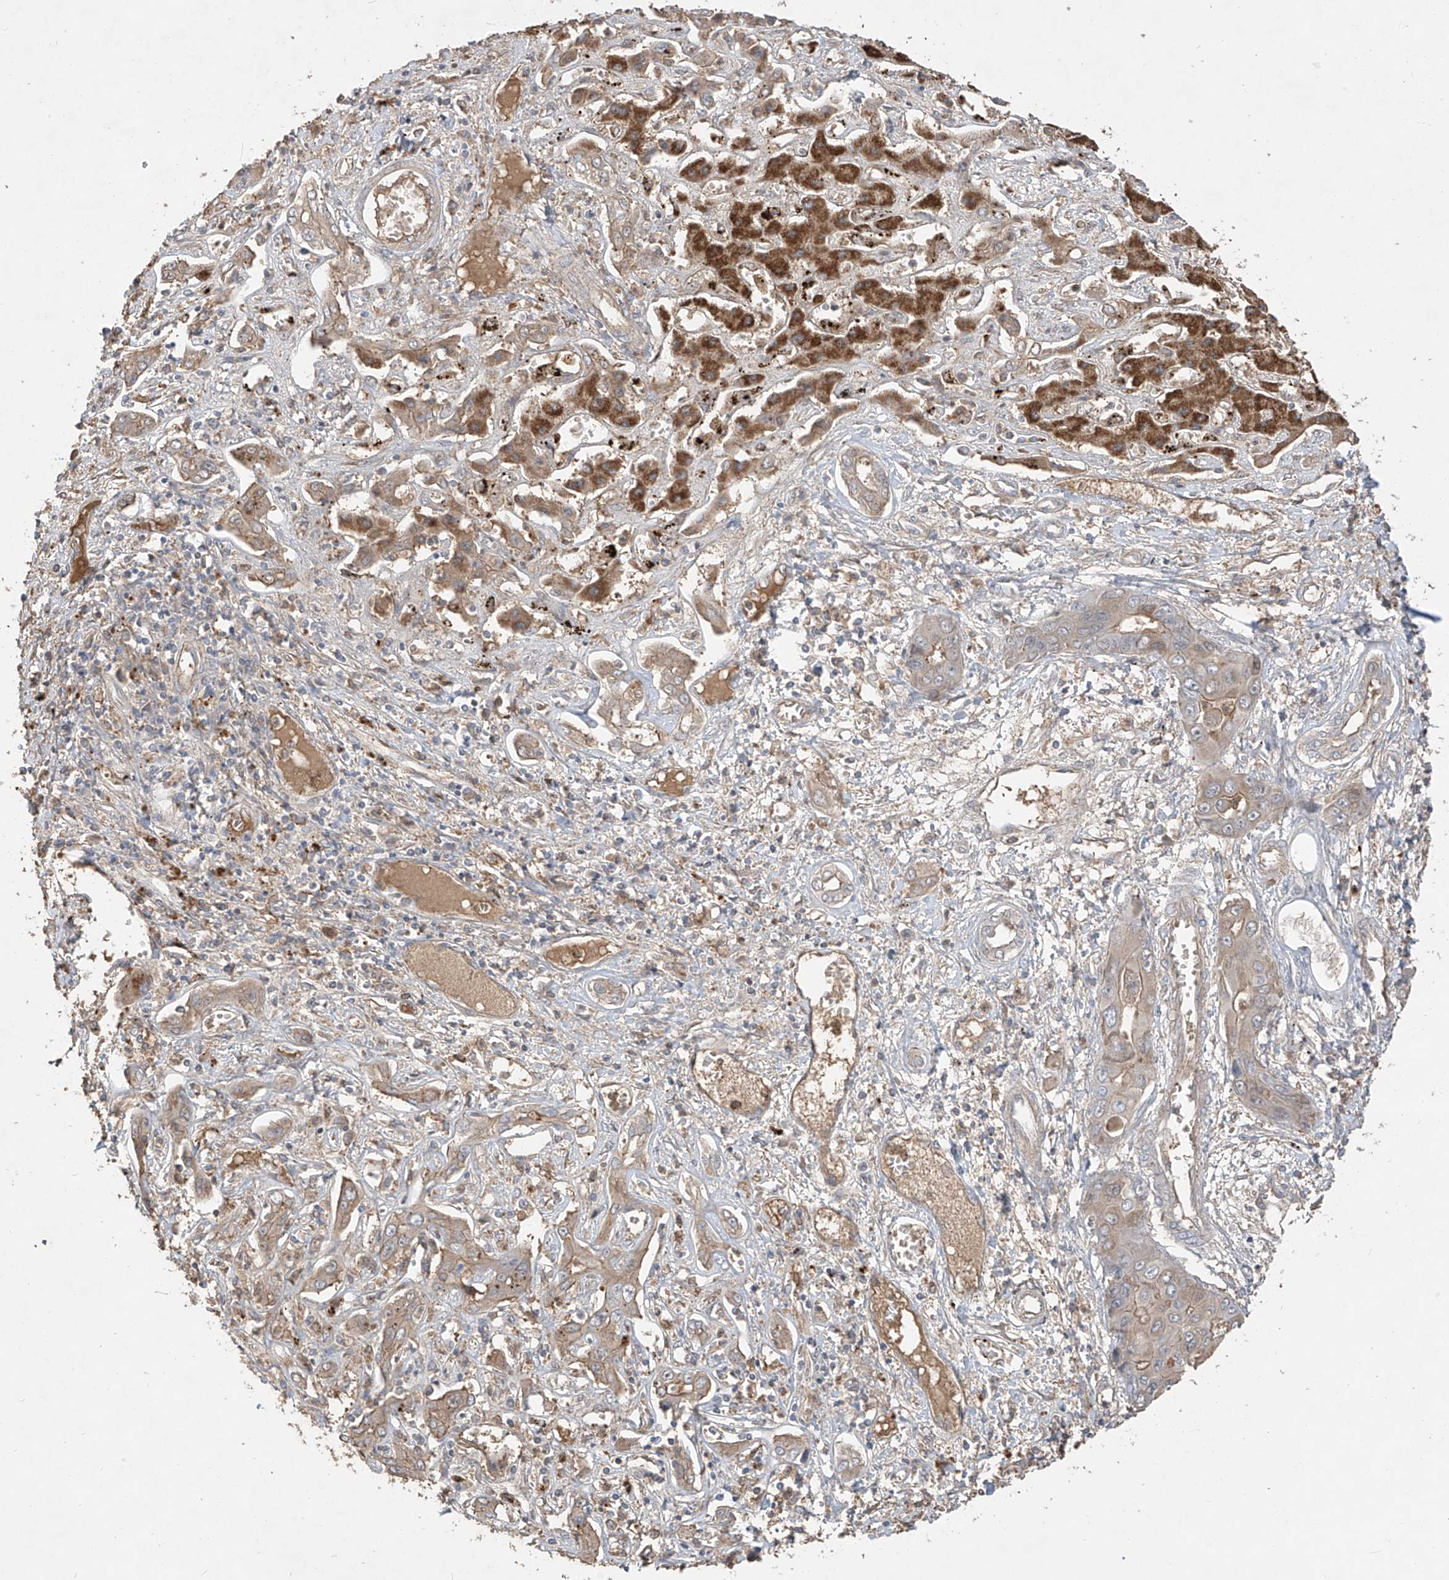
{"staining": {"intensity": "moderate", "quantity": ">75%", "location": "cytoplasmic/membranous"}, "tissue": "liver cancer", "cell_type": "Tumor cells", "image_type": "cancer", "snomed": [{"axis": "morphology", "description": "Cholangiocarcinoma"}, {"axis": "topography", "description": "Liver"}], "caption": "Immunohistochemical staining of human liver cancer demonstrates medium levels of moderate cytoplasmic/membranous positivity in about >75% of tumor cells. The protein is stained brown, and the nuclei are stained in blue (DAB (3,3'-diaminobenzidine) IHC with brightfield microscopy, high magnification).", "gene": "CACNA2D4", "patient": {"sex": "male", "age": 67}}